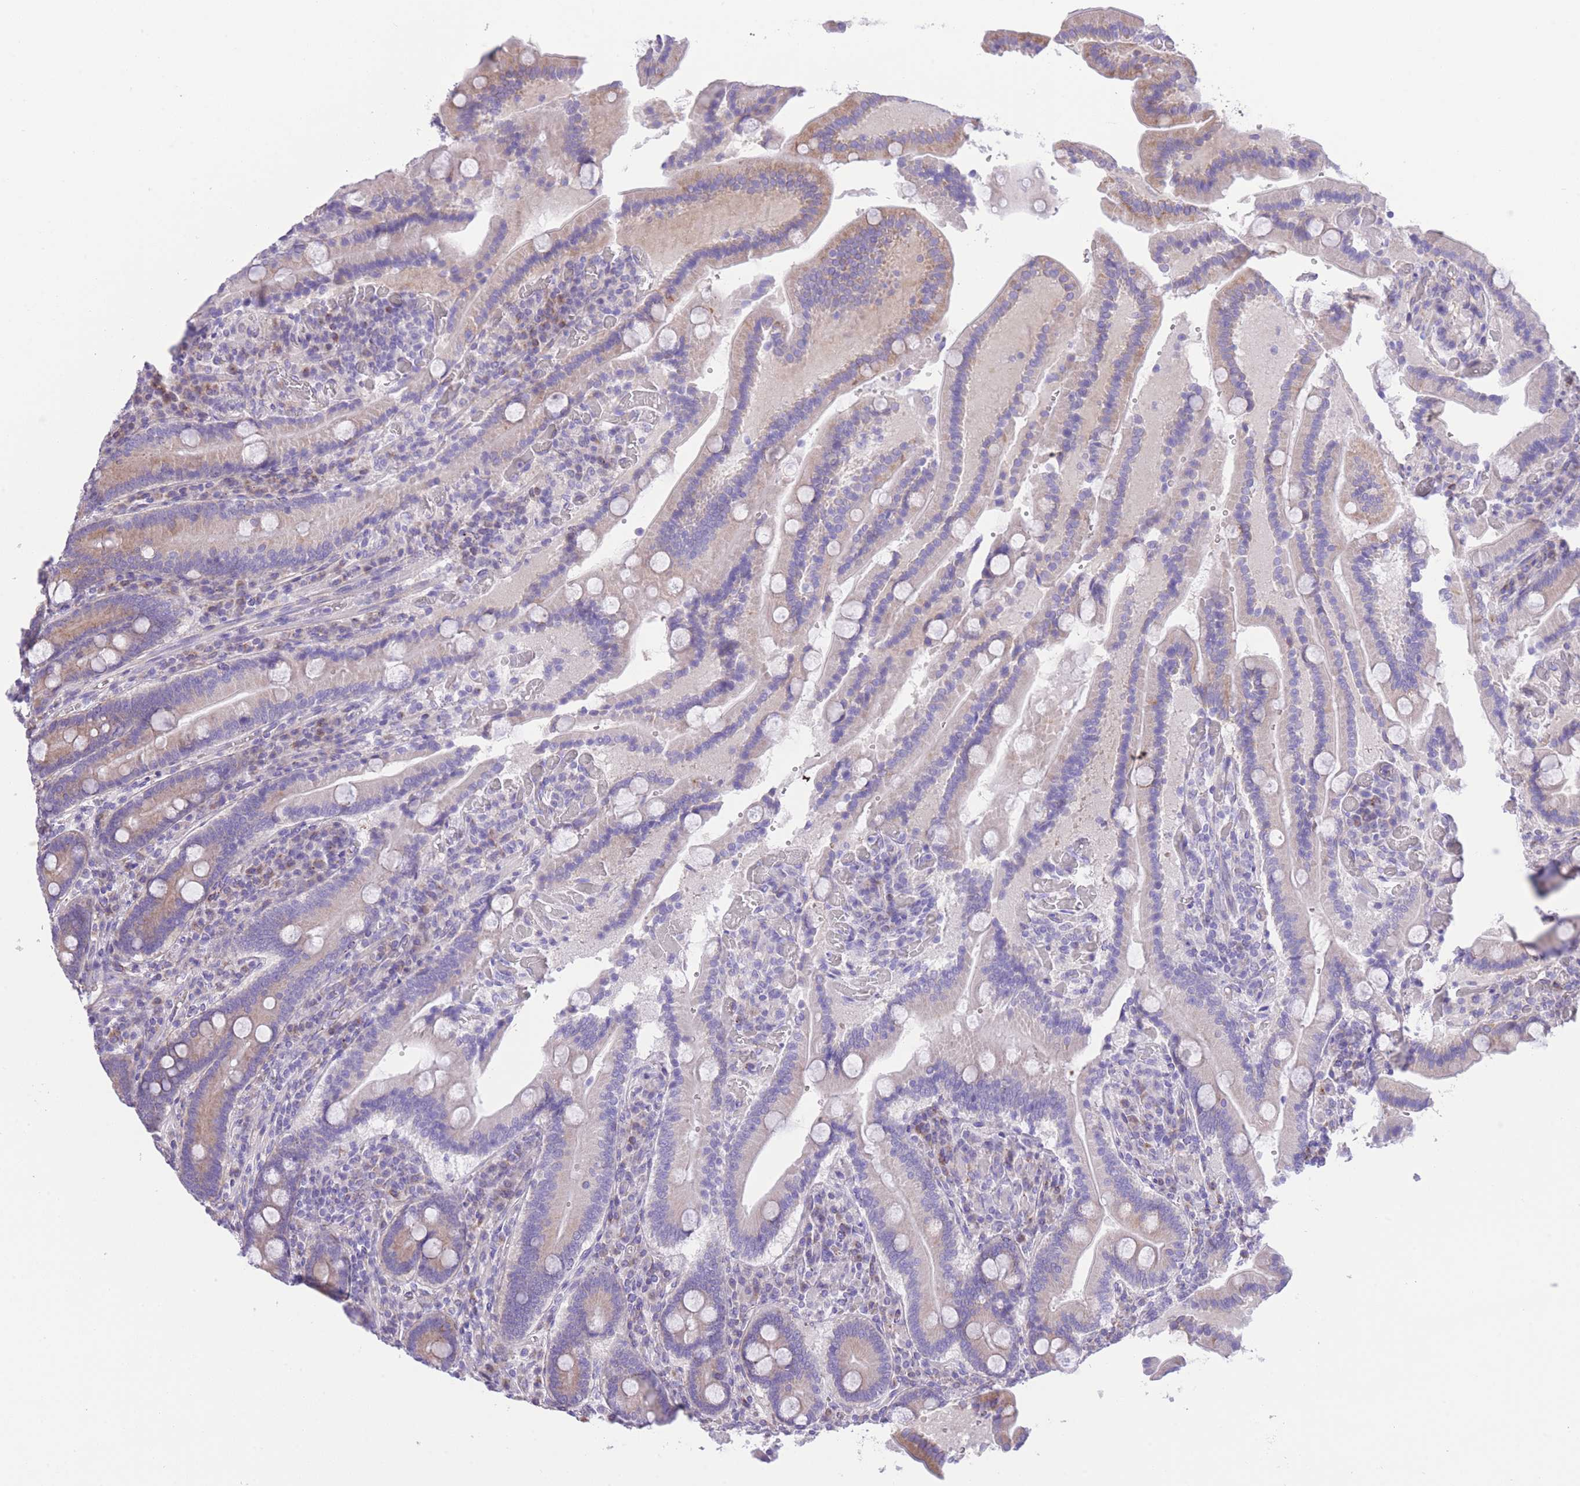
{"staining": {"intensity": "moderate", "quantity": "25%-75%", "location": "cytoplasmic/membranous"}, "tissue": "duodenum", "cell_type": "Glandular cells", "image_type": "normal", "snomed": [{"axis": "morphology", "description": "Normal tissue, NOS"}, {"axis": "topography", "description": "Duodenum"}], "caption": "IHC of unremarkable human duodenum shows medium levels of moderate cytoplasmic/membranous expression in about 25%-75% of glandular cells. Immunohistochemistry stains the protein in brown and the nuclei are stained blue.", "gene": "RHOU", "patient": {"sex": "female", "age": 62}}